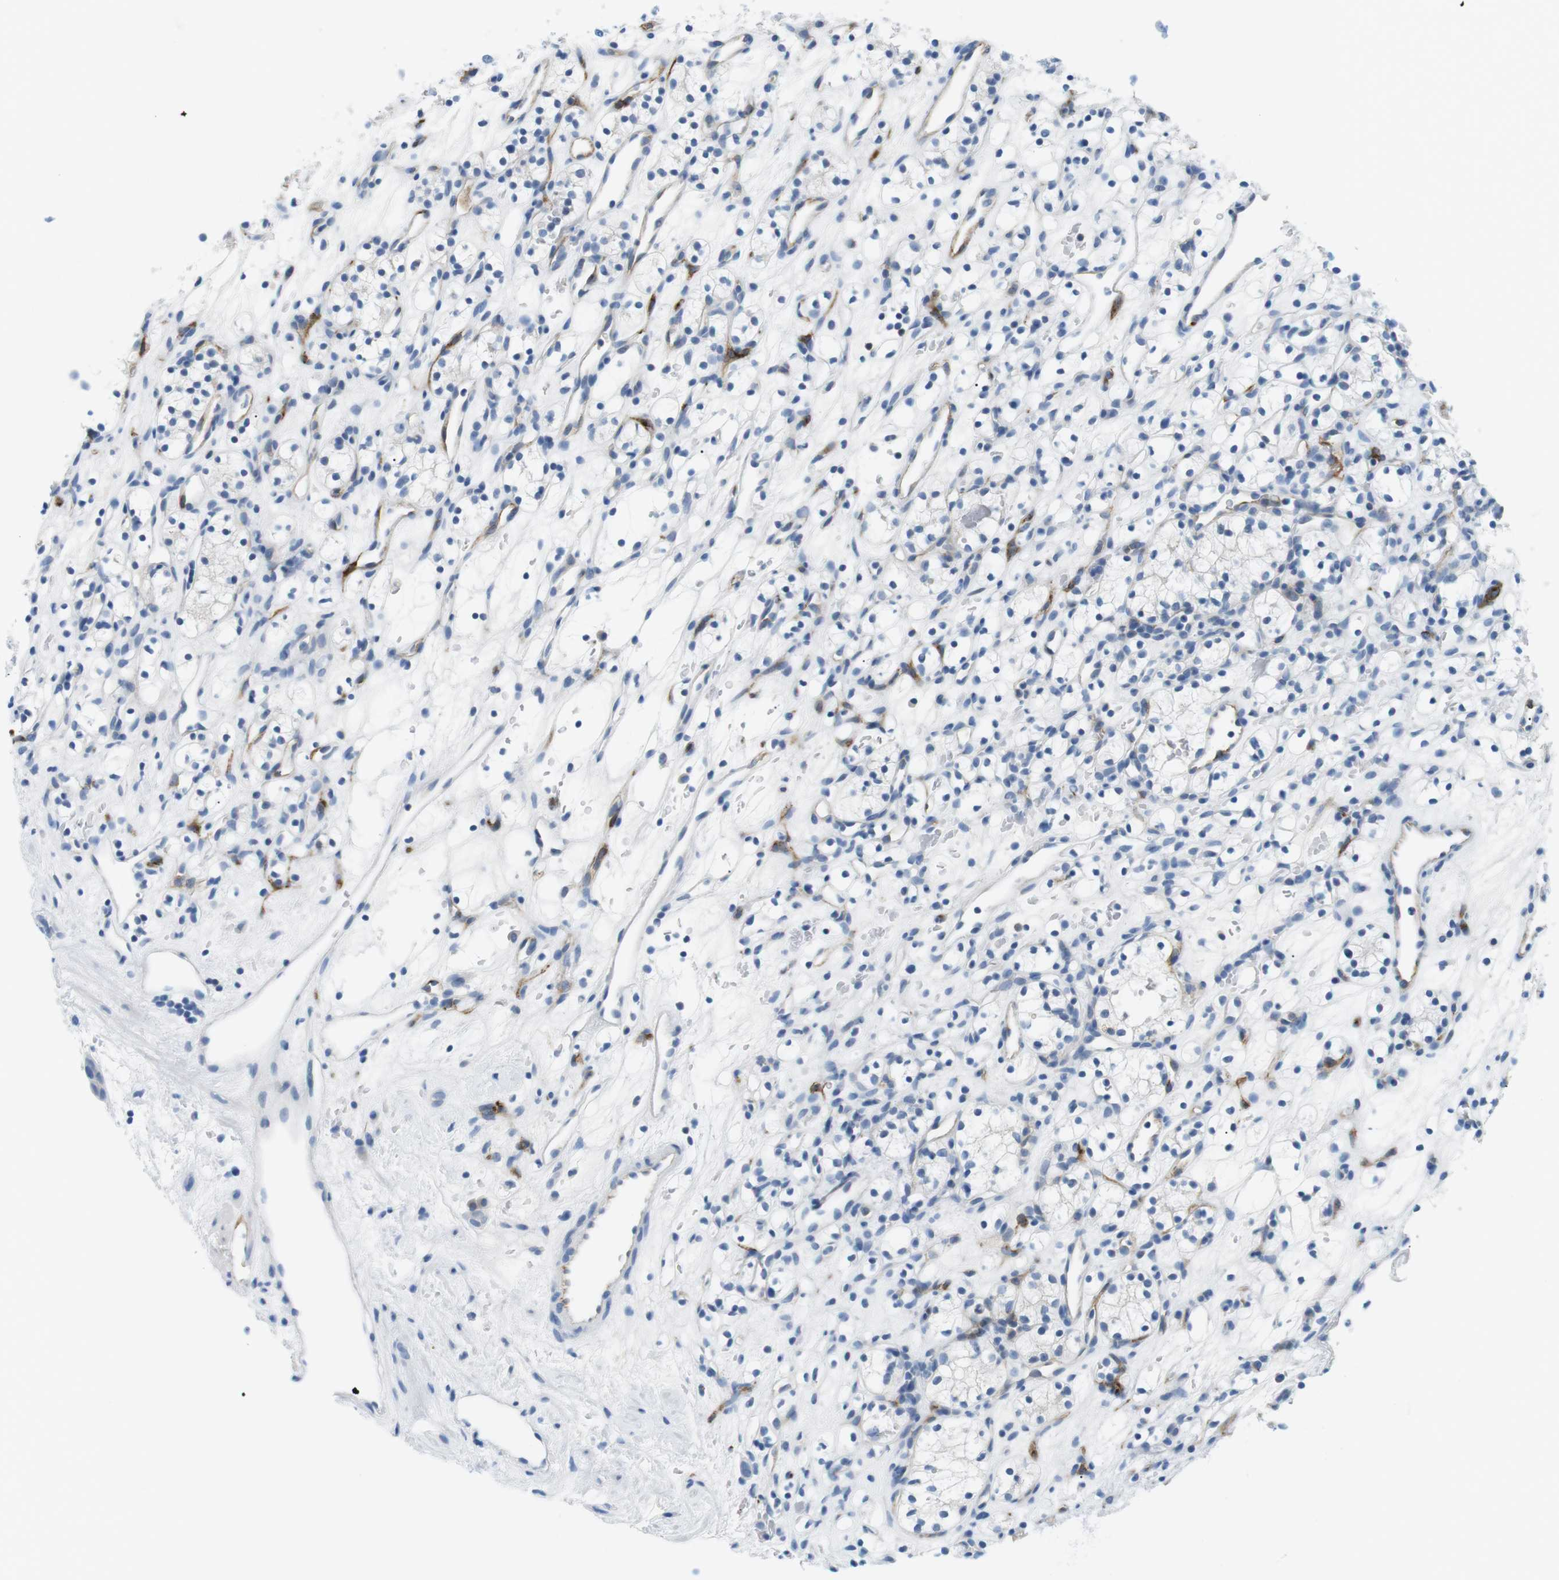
{"staining": {"intensity": "negative", "quantity": "none", "location": "none"}, "tissue": "renal cancer", "cell_type": "Tumor cells", "image_type": "cancer", "snomed": [{"axis": "morphology", "description": "Adenocarcinoma, NOS"}, {"axis": "topography", "description": "Kidney"}], "caption": "This photomicrograph is of renal cancer stained with IHC to label a protein in brown with the nuclei are counter-stained blue. There is no expression in tumor cells.", "gene": "TNFRSF4", "patient": {"sex": "female", "age": 60}}